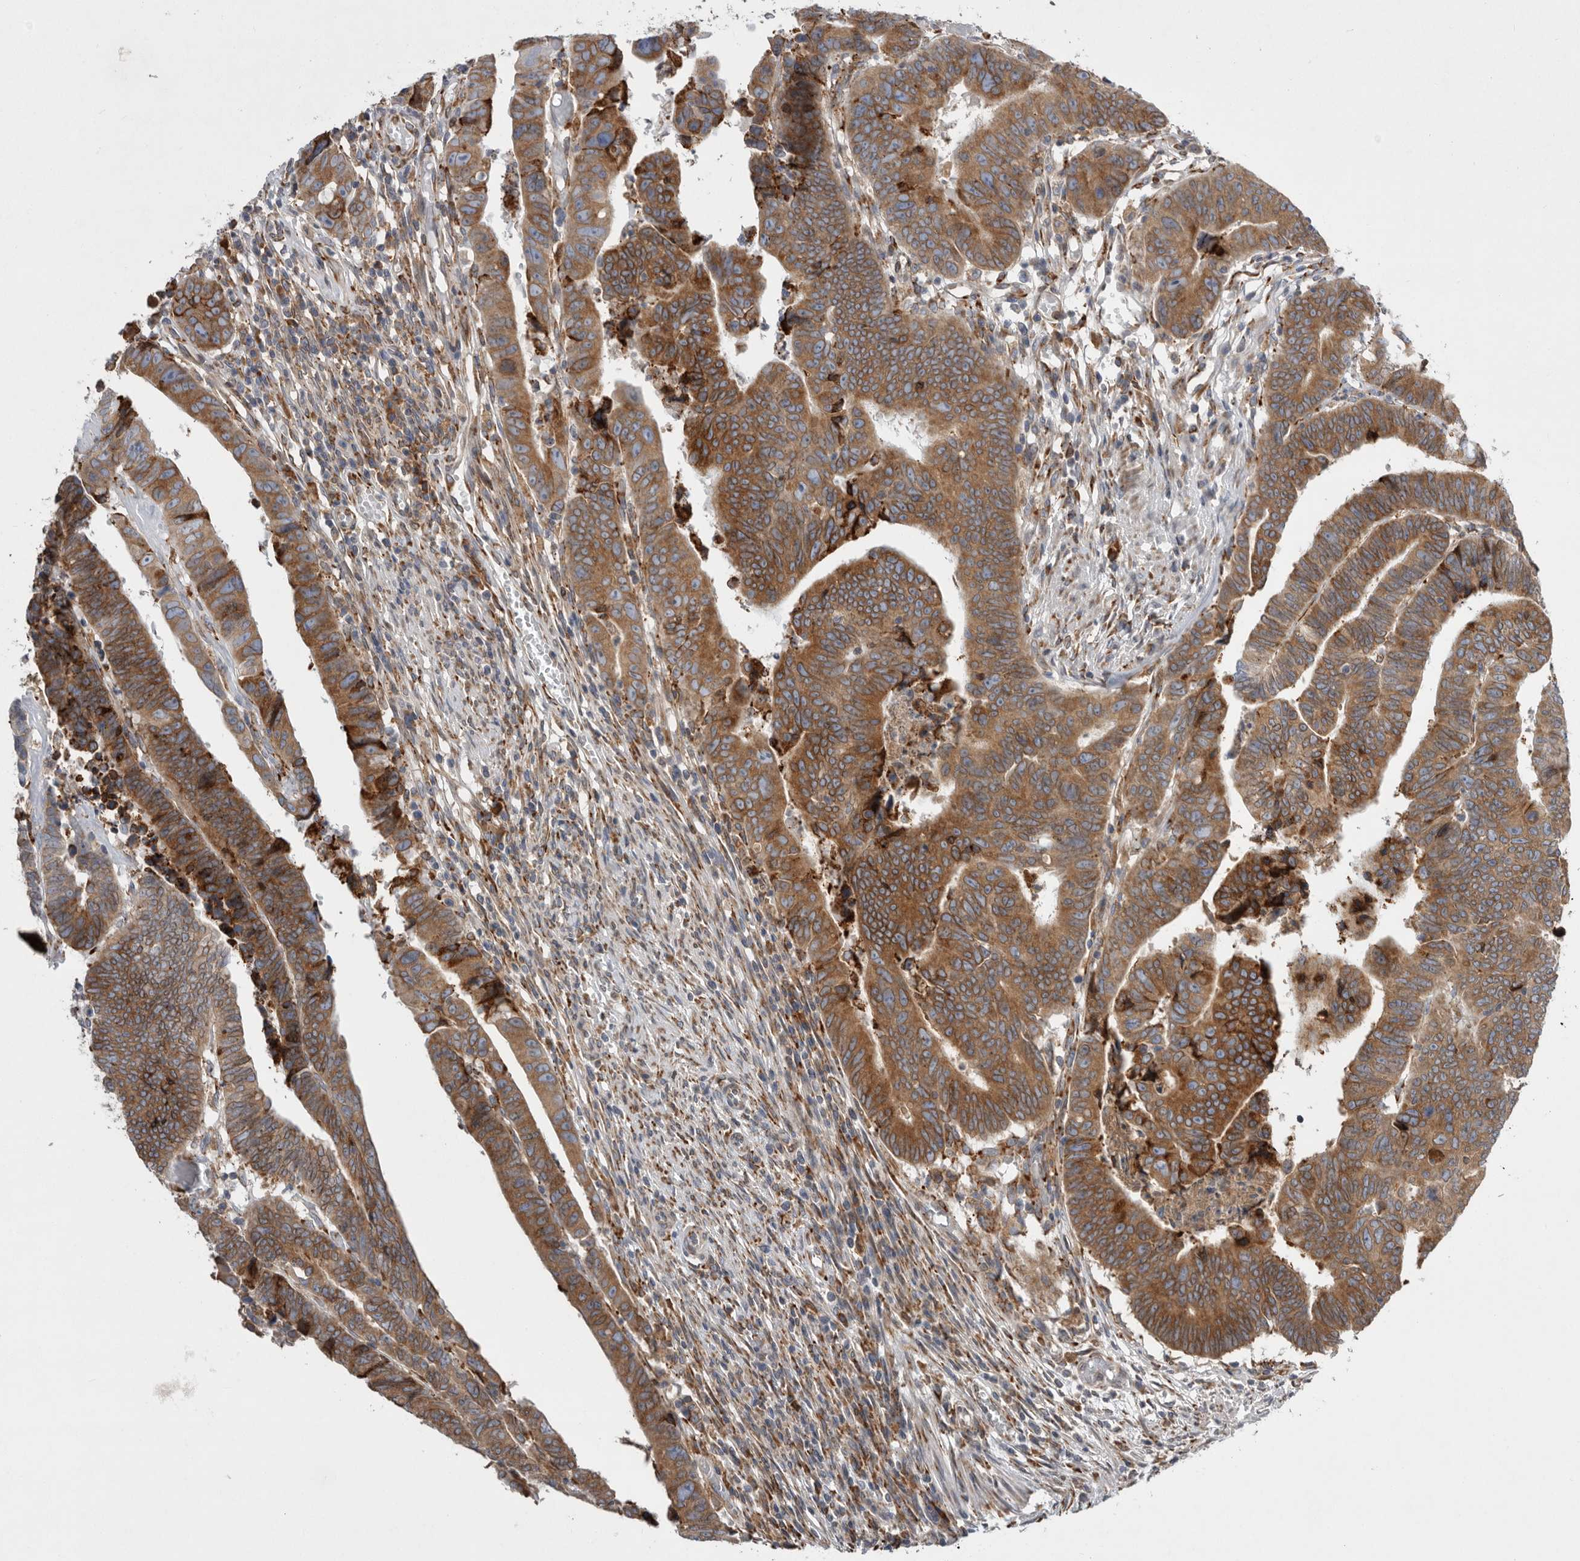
{"staining": {"intensity": "moderate", "quantity": ">75%", "location": "cytoplasmic/membranous"}, "tissue": "colorectal cancer", "cell_type": "Tumor cells", "image_type": "cancer", "snomed": [{"axis": "morphology", "description": "Adenocarcinoma, NOS"}, {"axis": "topography", "description": "Rectum"}], "caption": "Approximately >75% of tumor cells in human colorectal adenocarcinoma reveal moderate cytoplasmic/membranous protein expression as visualized by brown immunohistochemical staining.", "gene": "GANAB", "patient": {"sex": "female", "age": 65}}